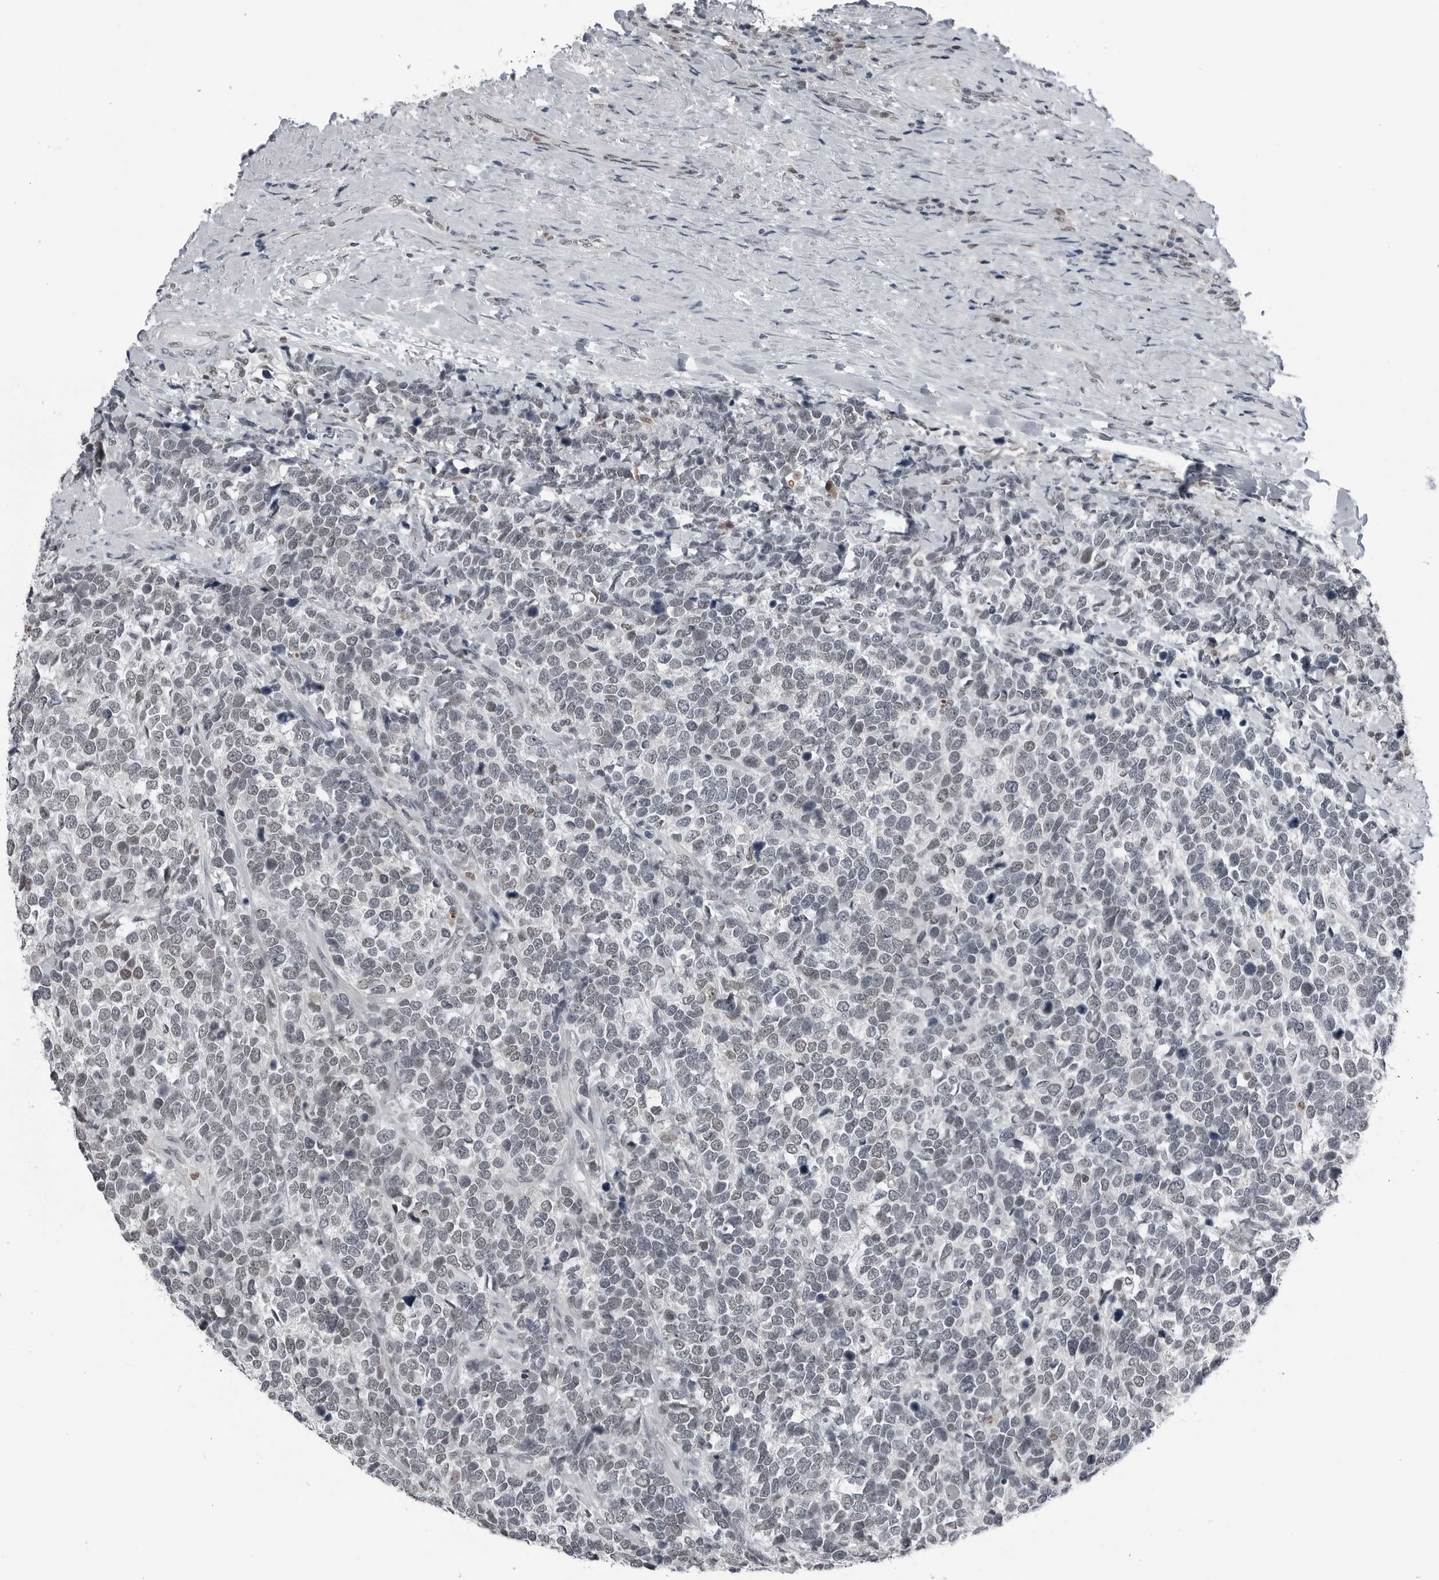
{"staining": {"intensity": "weak", "quantity": "<25%", "location": "nuclear"}, "tissue": "urothelial cancer", "cell_type": "Tumor cells", "image_type": "cancer", "snomed": [{"axis": "morphology", "description": "Urothelial carcinoma, High grade"}, {"axis": "topography", "description": "Urinary bladder"}], "caption": "Urothelial cancer stained for a protein using IHC displays no expression tumor cells.", "gene": "AKR1A1", "patient": {"sex": "female", "age": 82}}